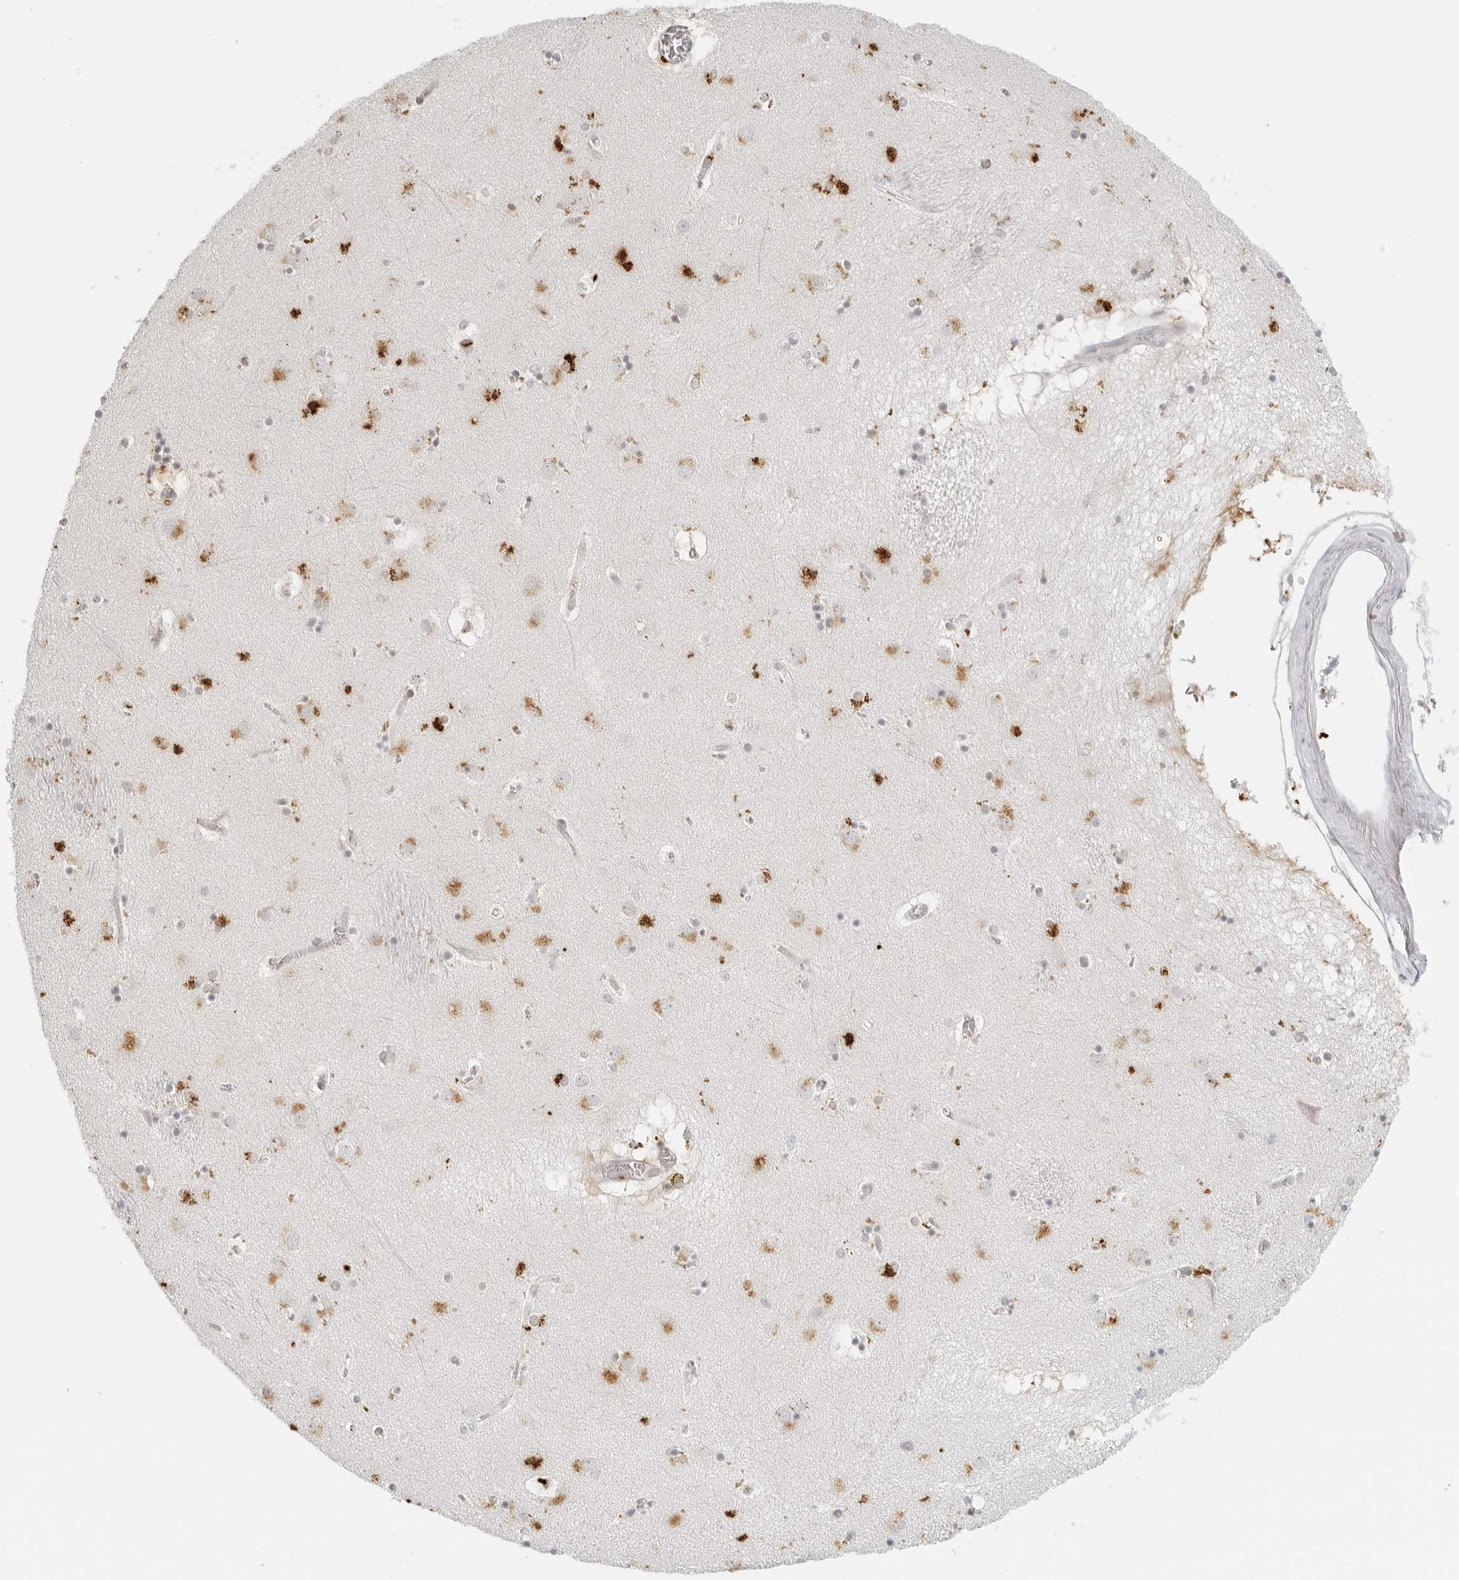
{"staining": {"intensity": "moderate", "quantity": "<25%", "location": "cytoplasmic/membranous"}, "tissue": "caudate", "cell_type": "Glial cells", "image_type": "normal", "snomed": [{"axis": "morphology", "description": "Normal tissue, NOS"}, {"axis": "topography", "description": "Lateral ventricle wall"}], "caption": "Immunohistochemistry (IHC) staining of benign caudate, which shows low levels of moderate cytoplasmic/membranous staining in approximately <25% of glial cells indicating moderate cytoplasmic/membranous protein positivity. The staining was performed using DAB (3,3'-diaminobenzidine) (brown) for protein detection and nuclei were counterstained in hematoxylin (blue).", "gene": "ZNF678", "patient": {"sex": "male", "age": 70}}